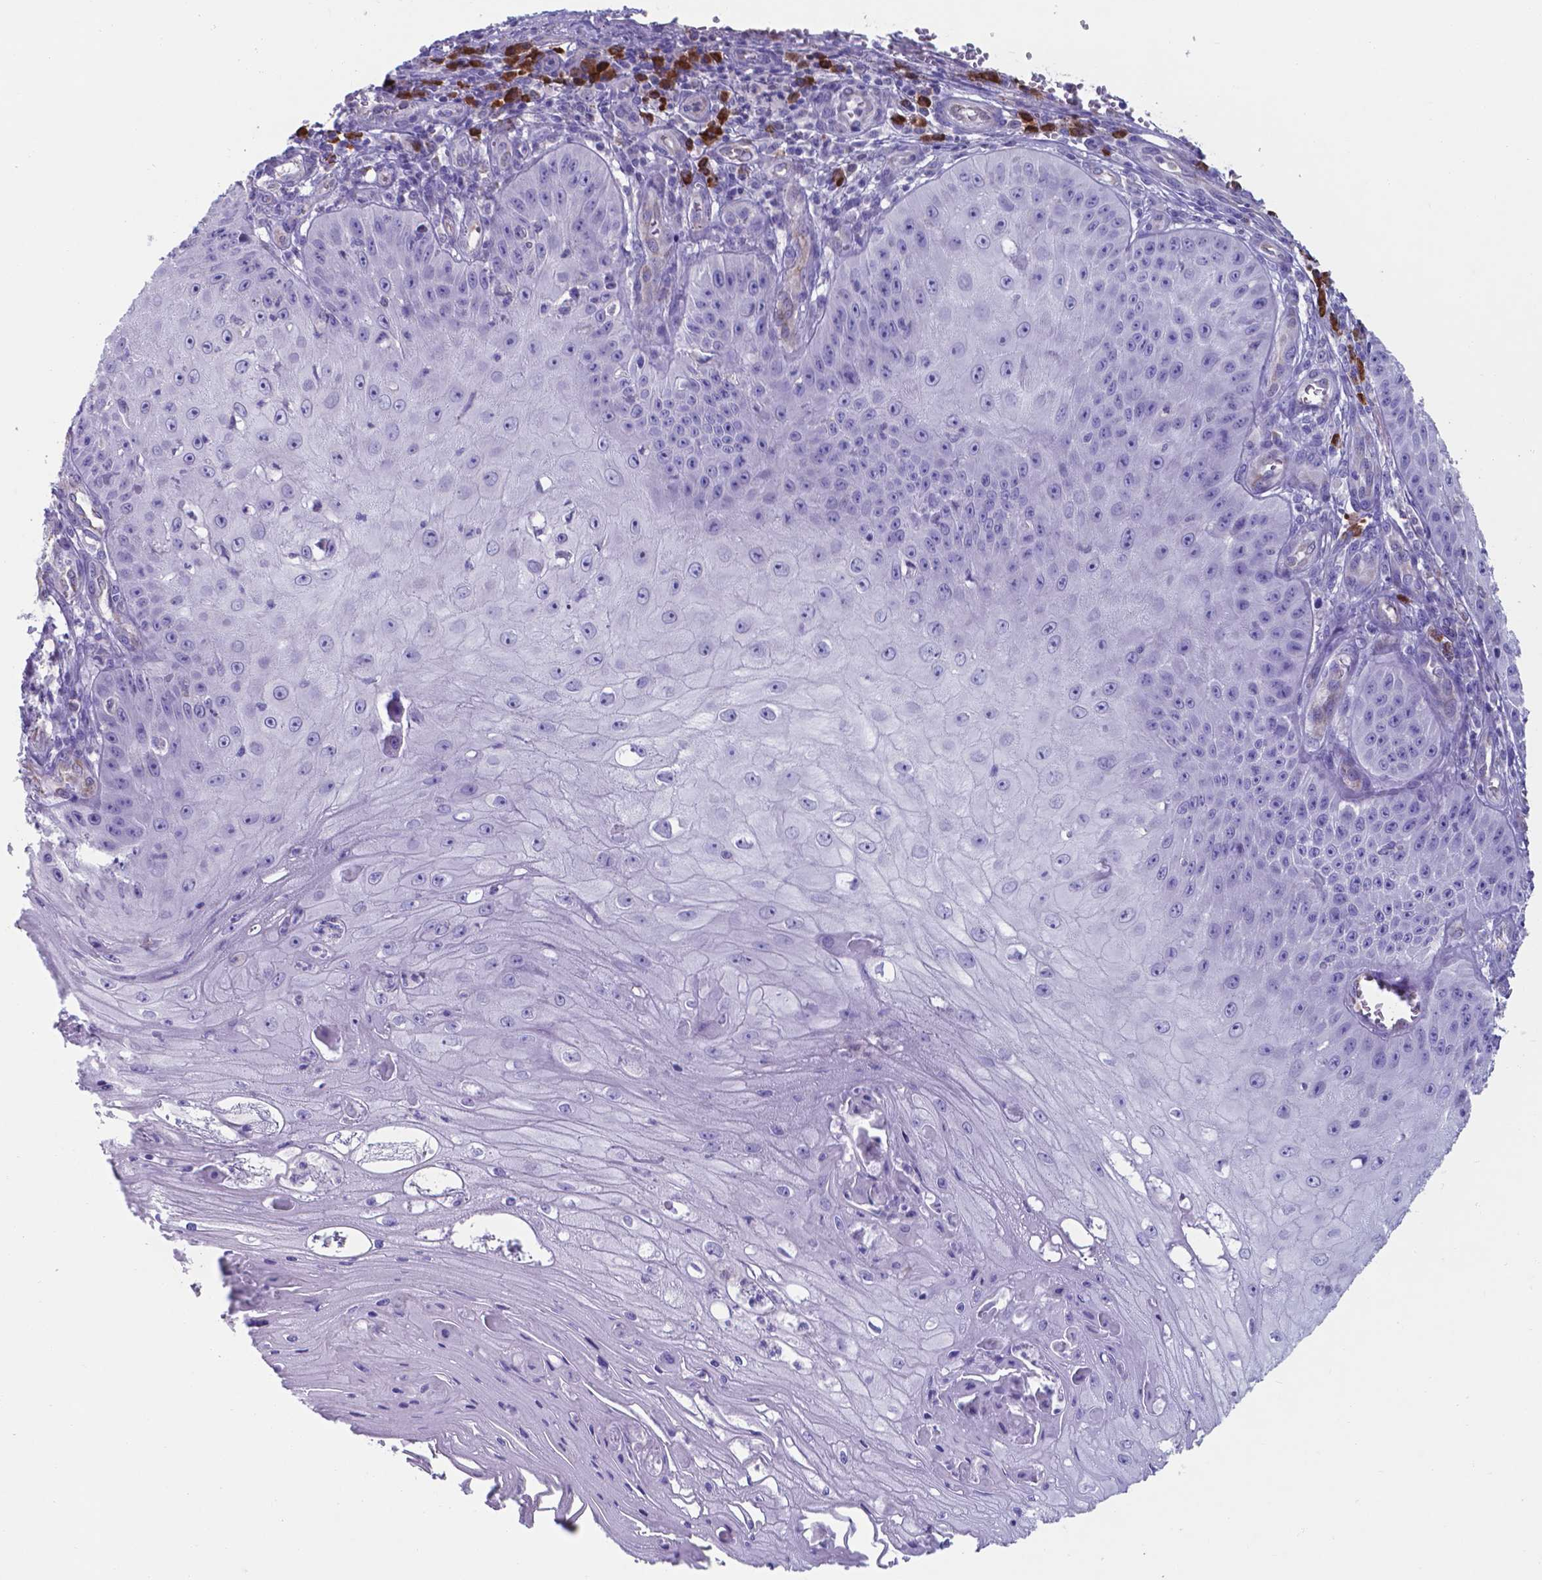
{"staining": {"intensity": "negative", "quantity": "none", "location": "none"}, "tissue": "skin cancer", "cell_type": "Tumor cells", "image_type": "cancer", "snomed": [{"axis": "morphology", "description": "Squamous cell carcinoma, NOS"}, {"axis": "topography", "description": "Skin"}], "caption": "Tumor cells show no significant protein positivity in skin squamous cell carcinoma. The staining is performed using DAB brown chromogen with nuclei counter-stained in using hematoxylin.", "gene": "UBE2J1", "patient": {"sex": "male", "age": 70}}